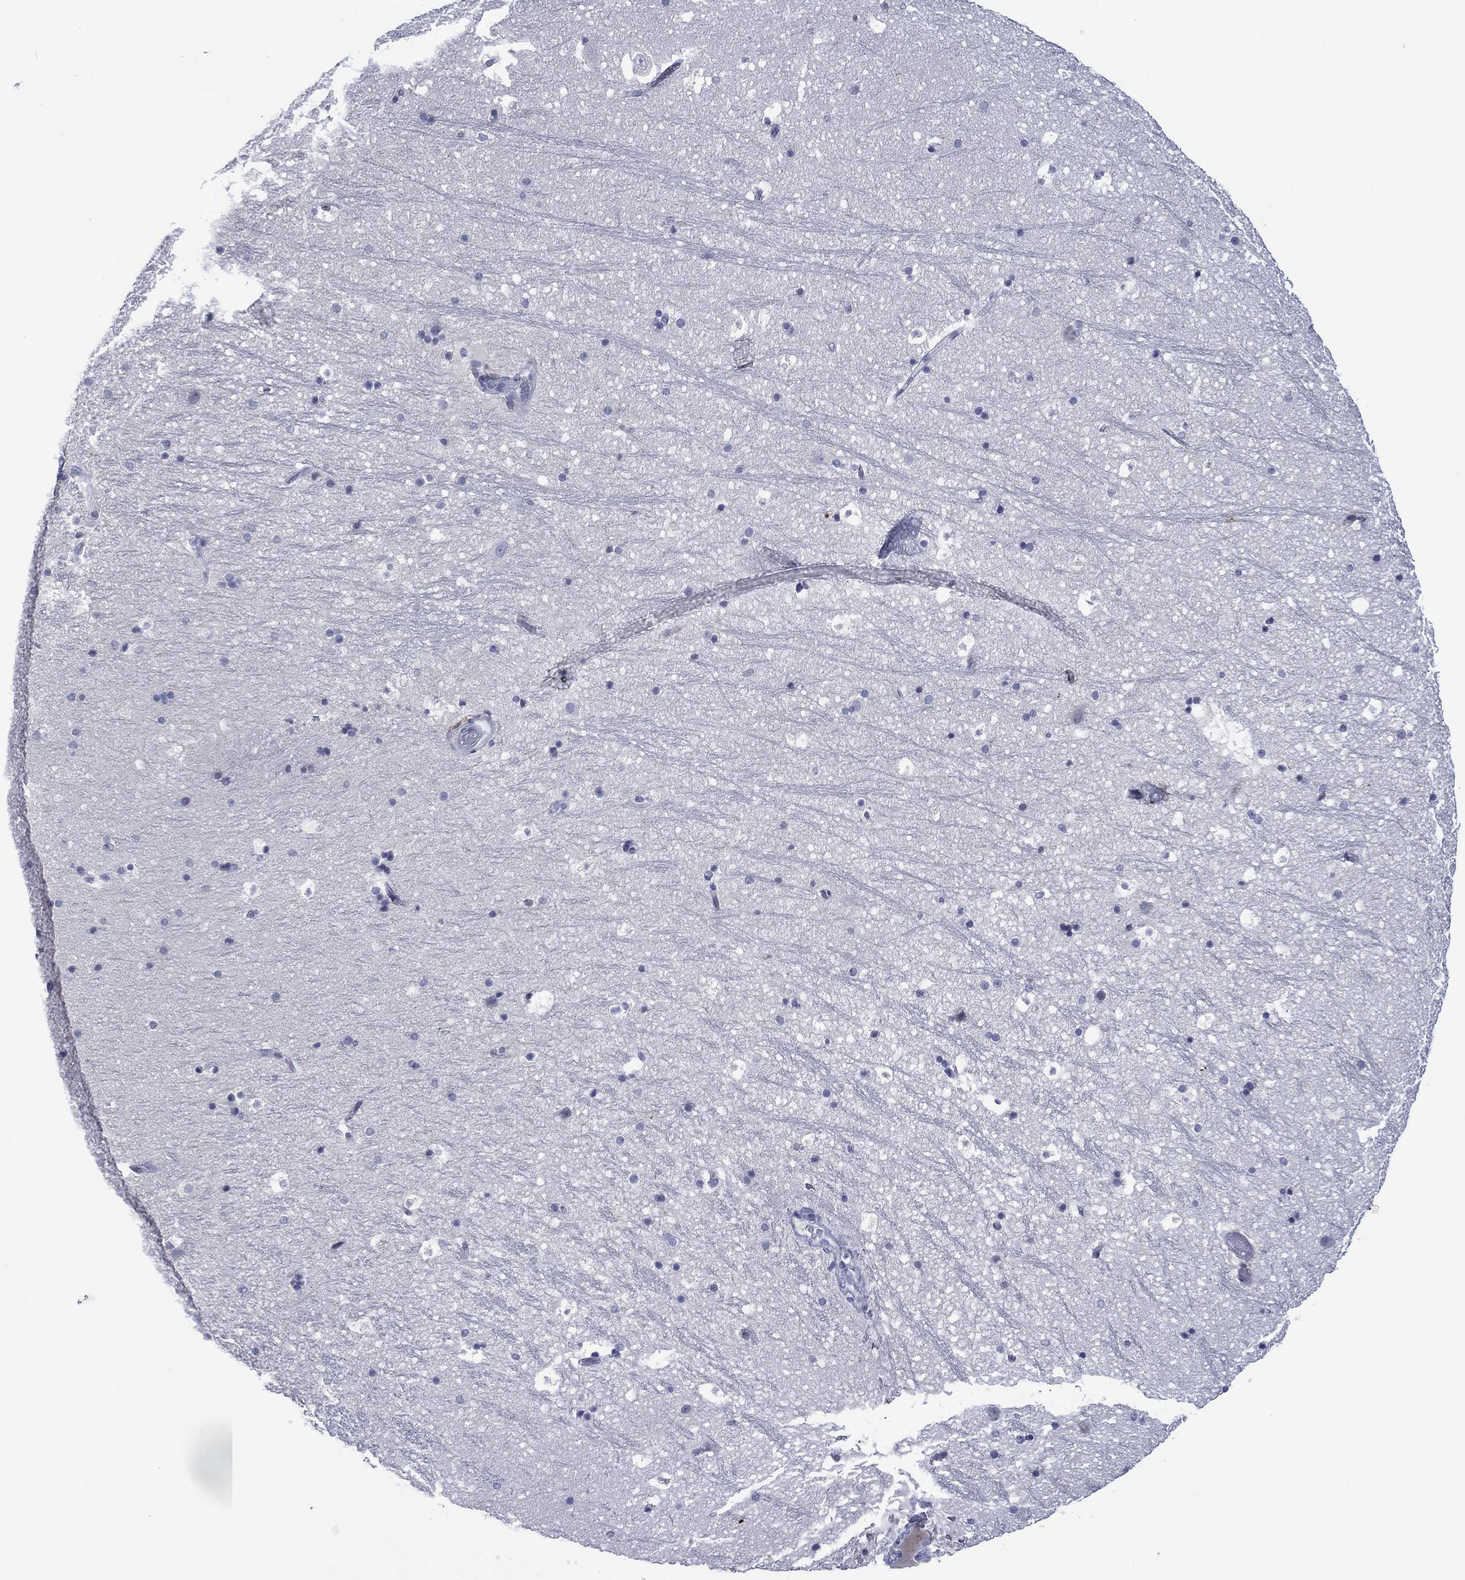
{"staining": {"intensity": "negative", "quantity": "none", "location": "none"}, "tissue": "hippocampus", "cell_type": "Glial cells", "image_type": "normal", "snomed": [{"axis": "morphology", "description": "Normal tissue, NOS"}, {"axis": "topography", "description": "Hippocampus"}], "caption": "Immunohistochemical staining of unremarkable human hippocampus exhibits no significant positivity in glial cells. (DAB (3,3'-diaminobenzidine) immunohistochemistry, high magnification).", "gene": "TRIM31", "patient": {"sex": "male", "age": 51}}